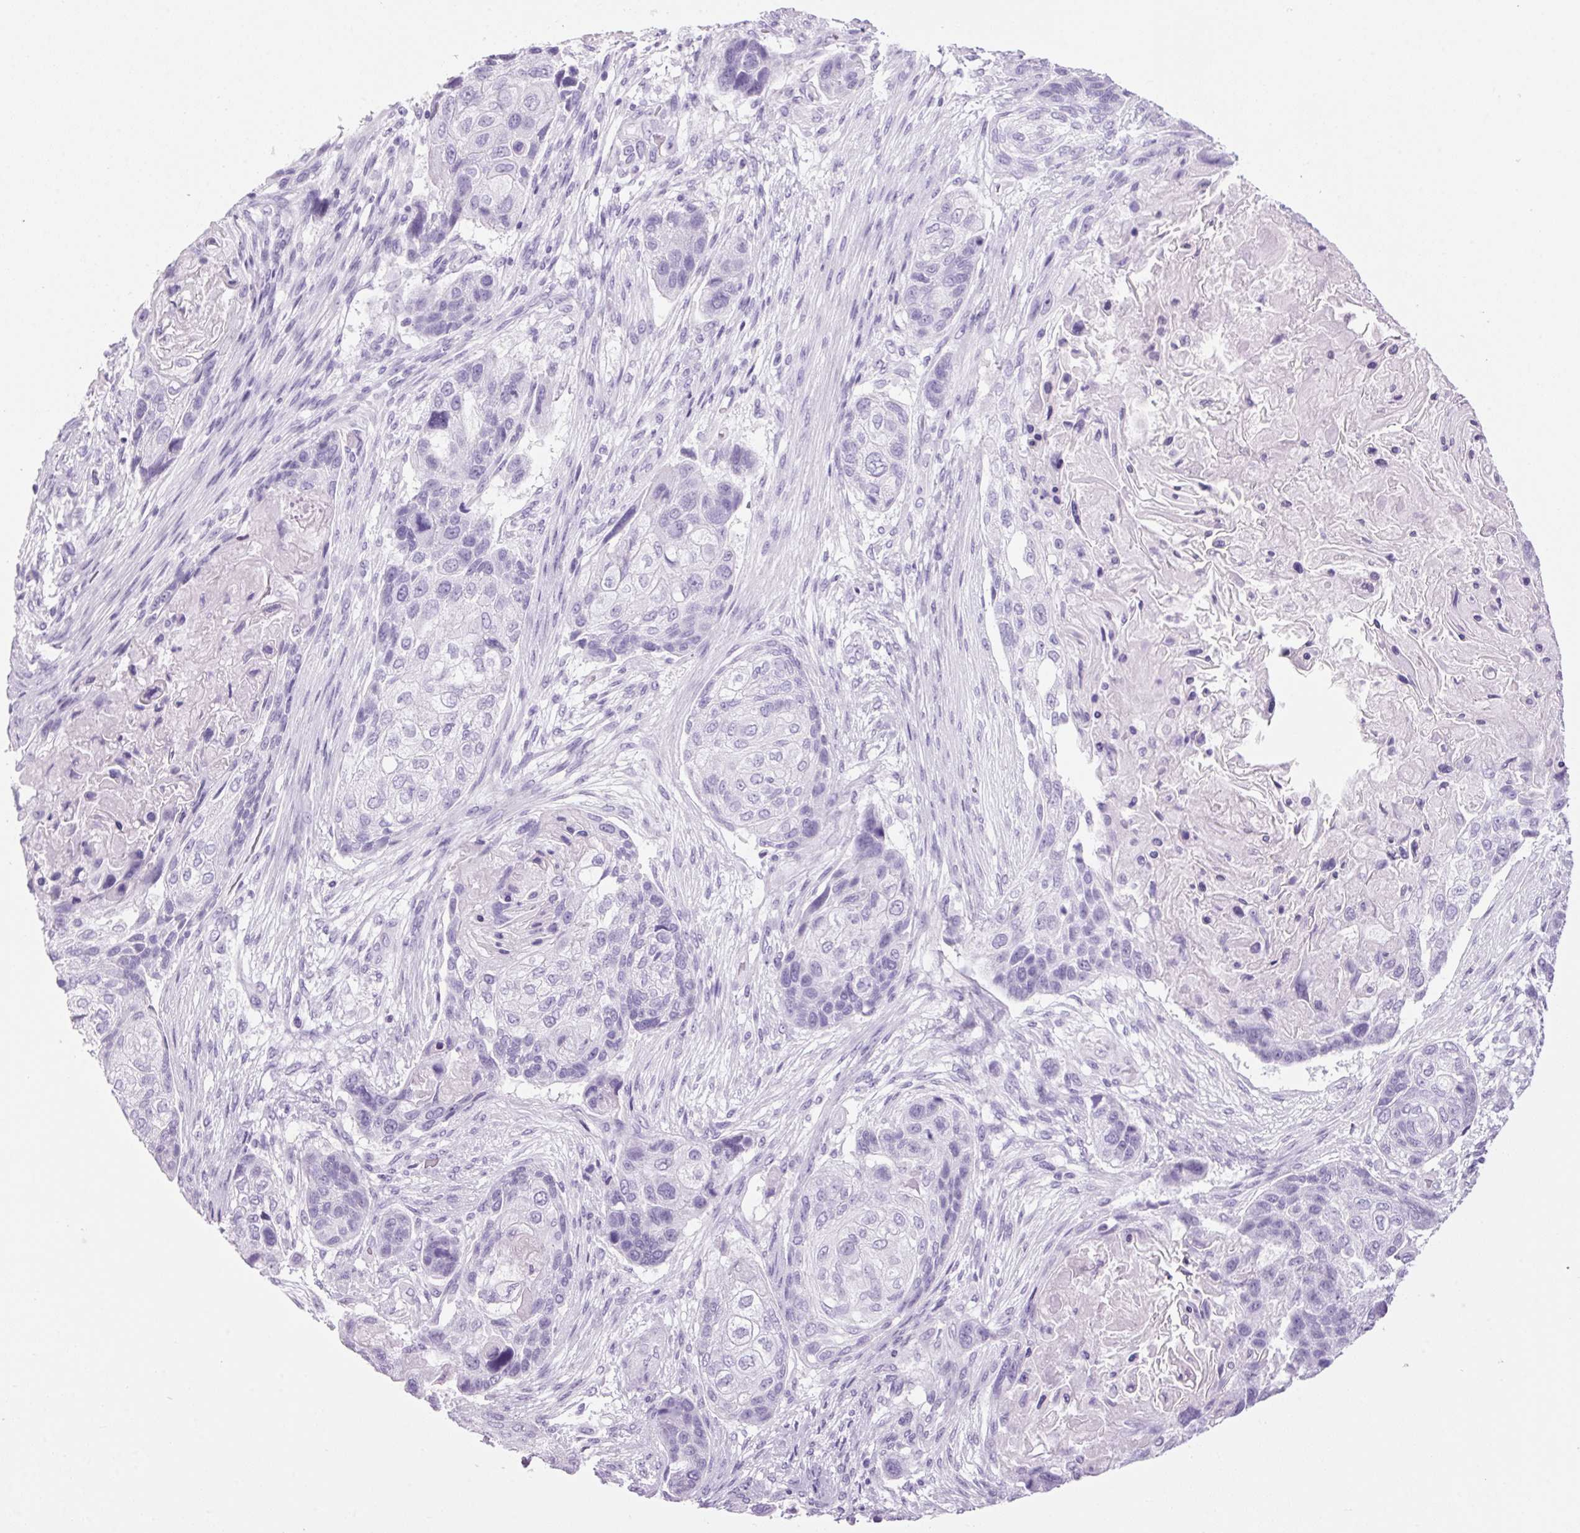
{"staining": {"intensity": "negative", "quantity": "none", "location": "none"}, "tissue": "lung cancer", "cell_type": "Tumor cells", "image_type": "cancer", "snomed": [{"axis": "morphology", "description": "Squamous cell carcinoma, NOS"}, {"axis": "topography", "description": "Lung"}], "caption": "Tumor cells show no significant protein positivity in lung squamous cell carcinoma.", "gene": "PPP1R1A", "patient": {"sex": "male", "age": 69}}